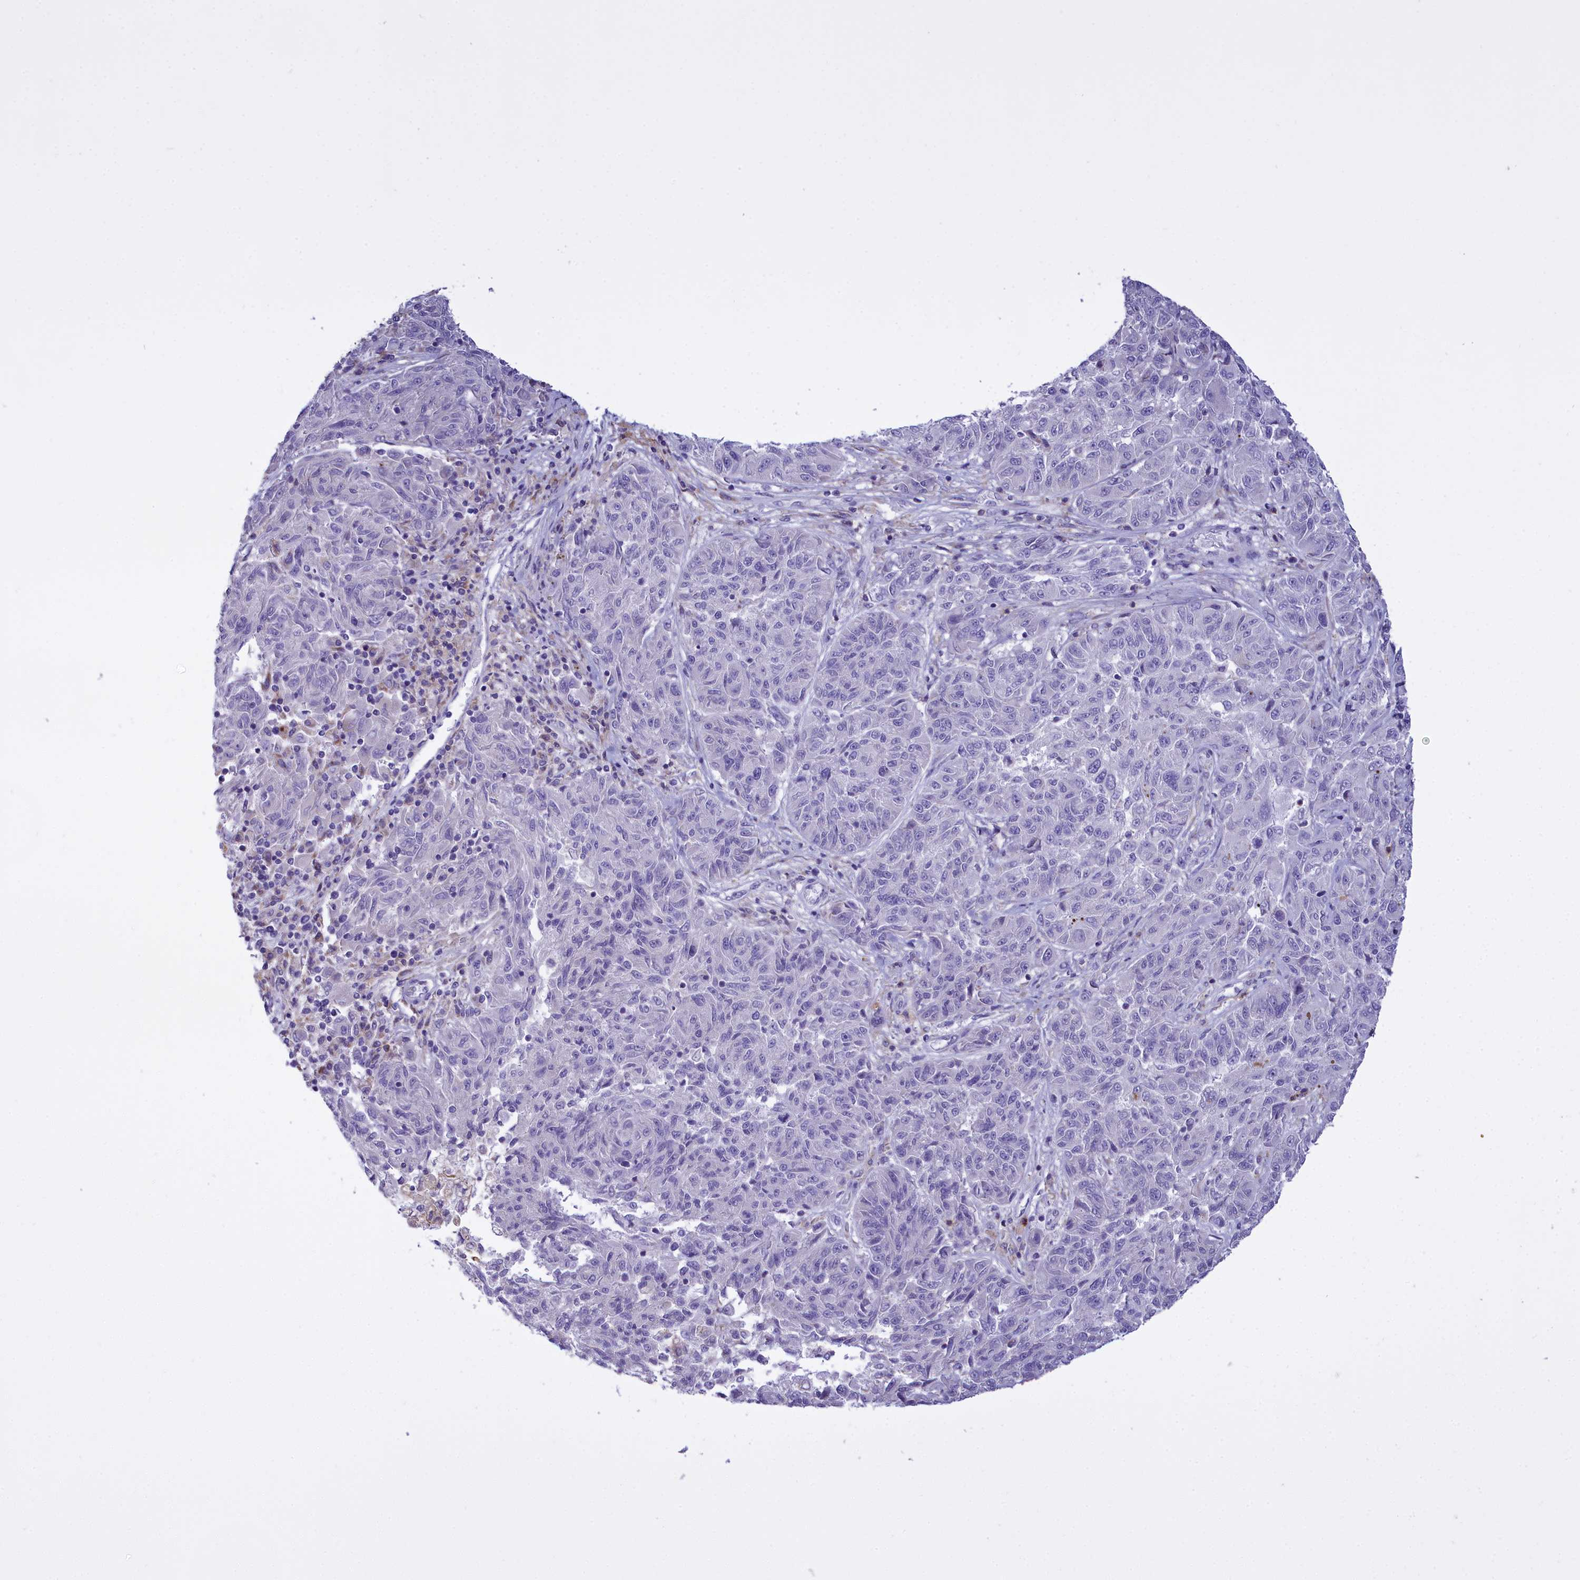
{"staining": {"intensity": "negative", "quantity": "none", "location": "none"}, "tissue": "melanoma", "cell_type": "Tumor cells", "image_type": "cancer", "snomed": [{"axis": "morphology", "description": "Malignant melanoma, NOS"}, {"axis": "topography", "description": "Skin"}], "caption": "DAB immunohistochemical staining of melanoma reveals no significant staining in tumor cells.", "gene": "CD5", "patient": {"sex": "male", "age": 53}}